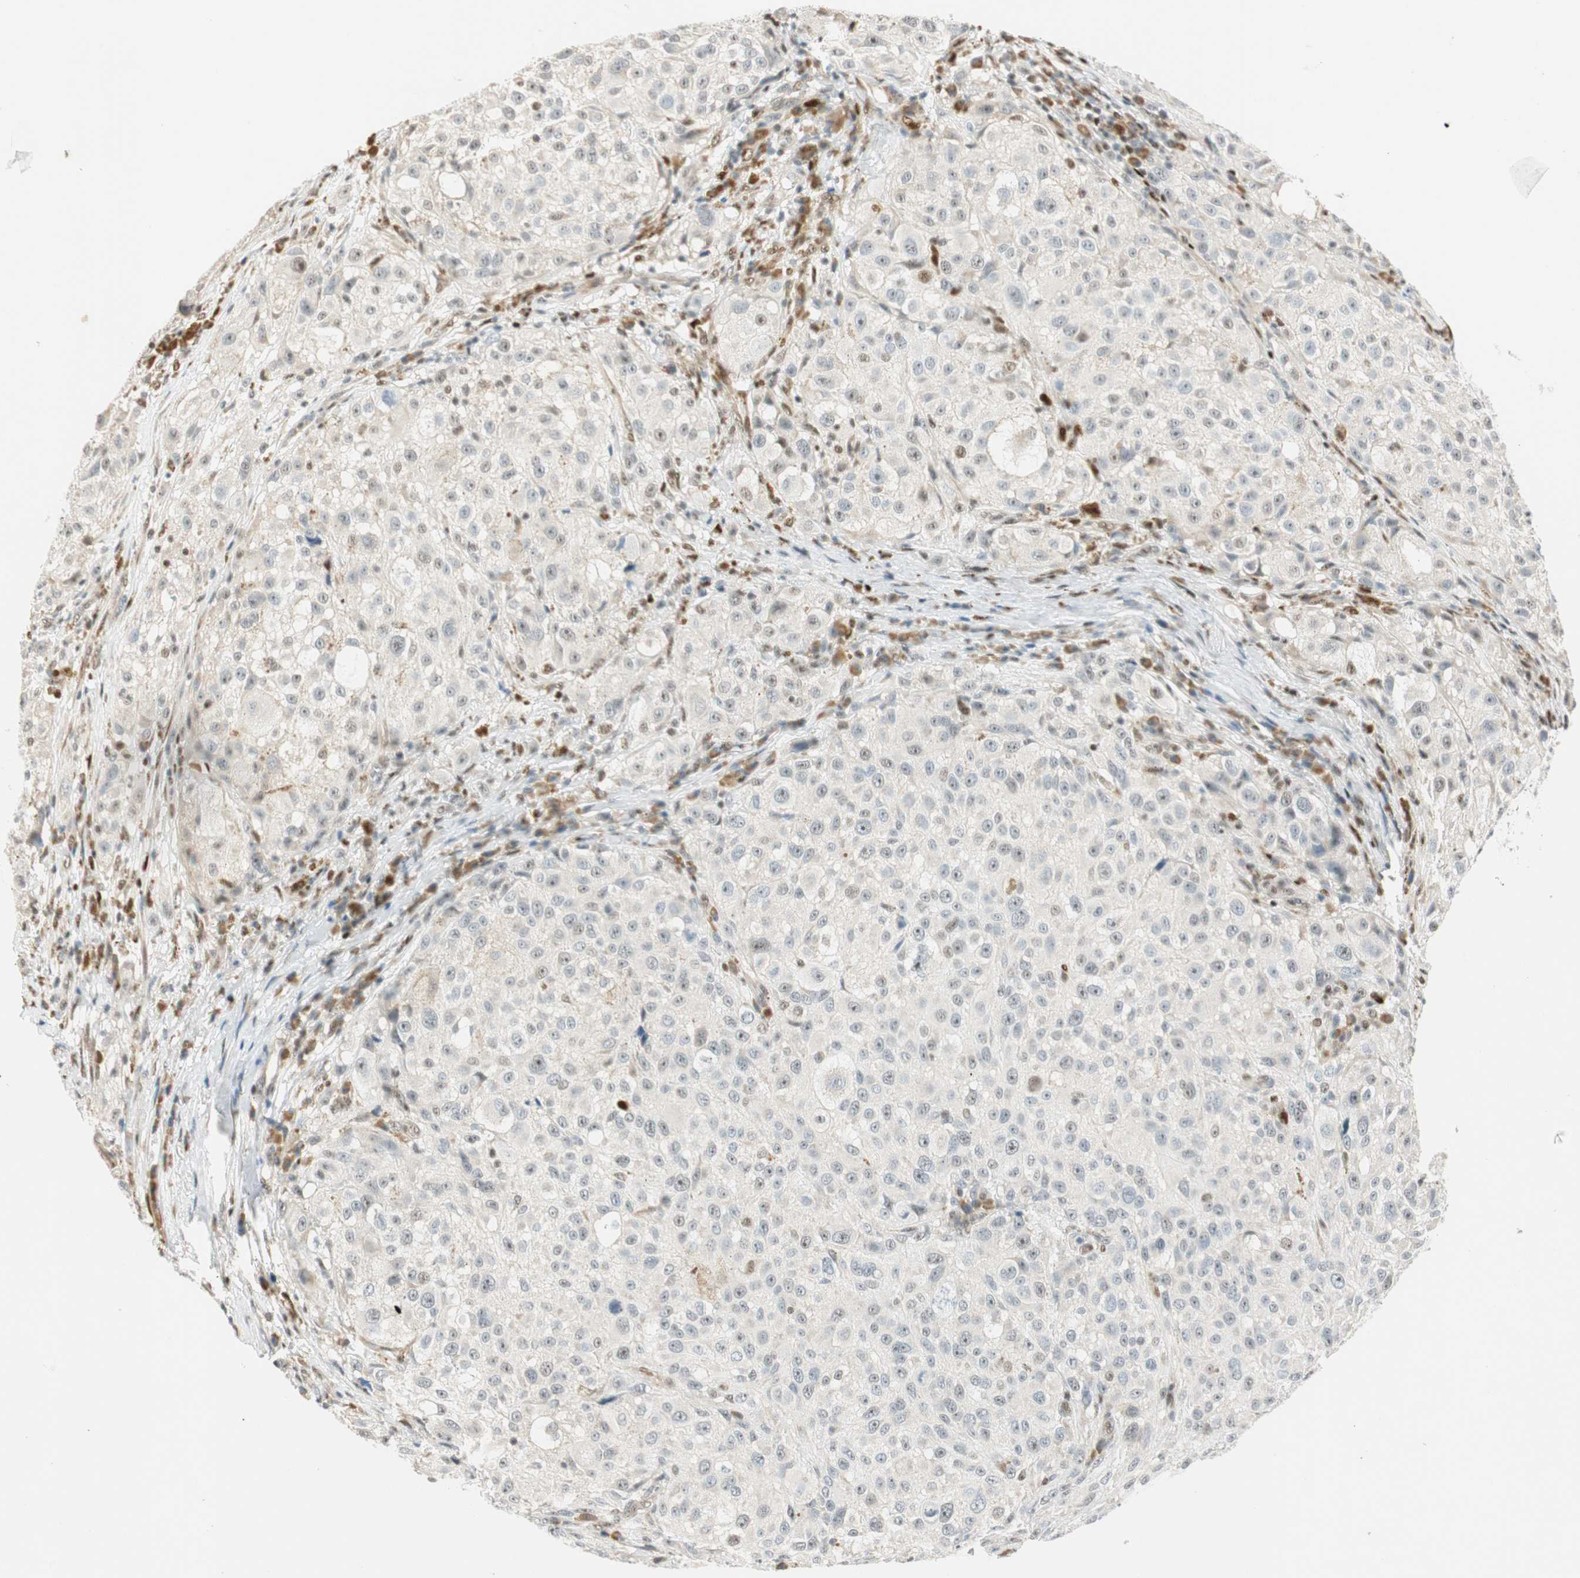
{"staining": {"intensity": "negative", "quantity": "none", "location": "none"}, "tissue": "melanoma", "cell_type": "Tumor cells", "image_type": "cancer", "snomed": [{"axis": "morphology", "description": "Necrosis, NOS"}, {"axis": "morphology", "description": "Malignant melanoma, NOS"}, {"axis": "topography", "description": "Skin"}], "caption": "IHC image of malignant melanoma stained for a protein (brown), which demonstrates no staining in tumor cells.", "gene": "MSX2", "patient": {"sex": "female", "age": 87}}